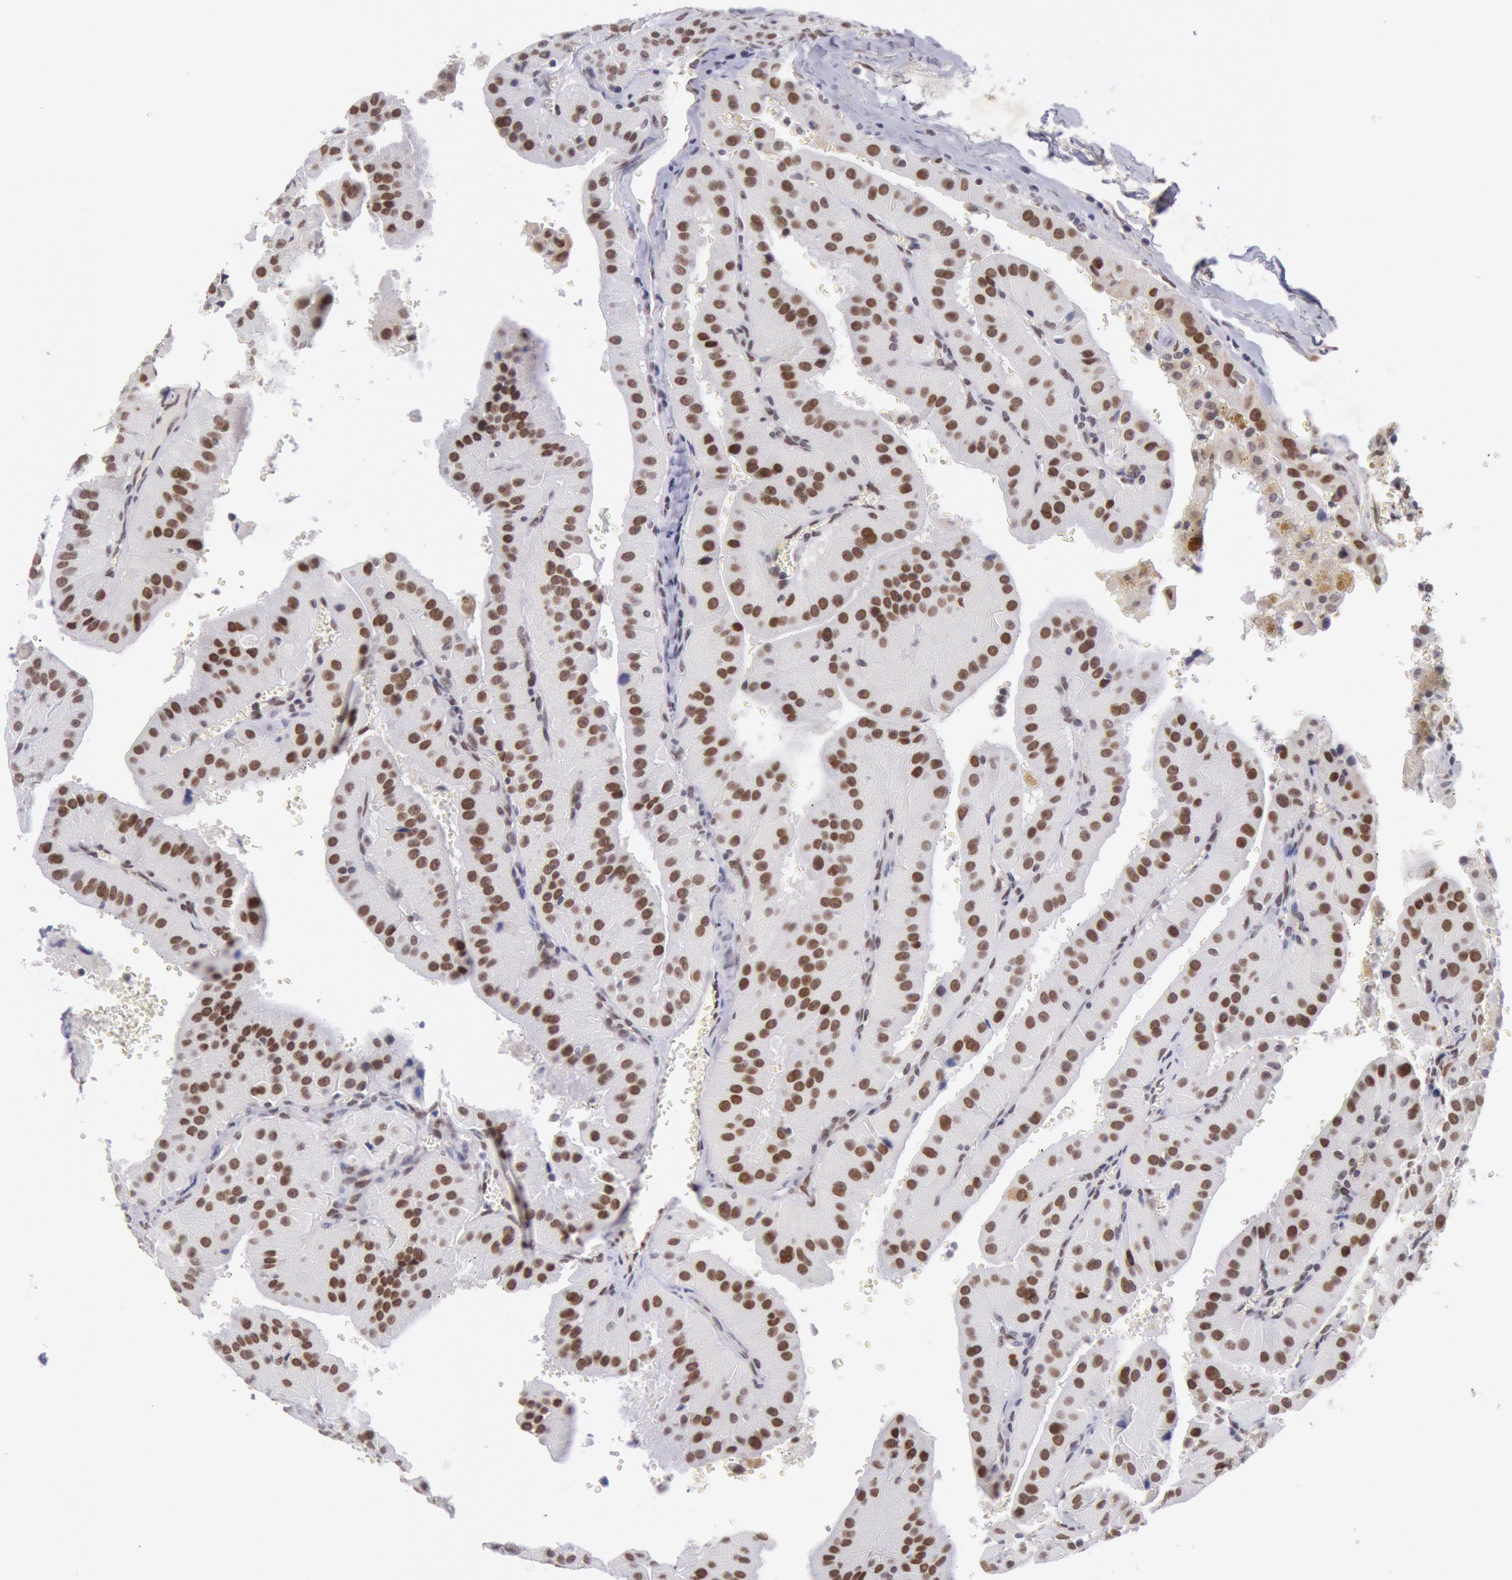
{"staining": {"intensity": "strong", "quantity": ">75%", "location": "nuclear"}, "tissue": "thyroid cancer", "cell_type": "Tumor cells", "image_type": "cancer", "snomed": [{"axis": "morphology", "description": "Carcinoma, NOS"}, {"axis": "topography", "description": "Thyroid gland"}], "caption": "The histopathology image demonstrates a brown stain indicating the presence of a protein in the nuclear of tumor cells in thyroid carcinoma. Using DAB (brown) and hematoxylin (blue) stains, captured at high magnification using brightfield microscopy.", "gene": "CDKN2B", "patient": {"sex": "male", "age": 76}}